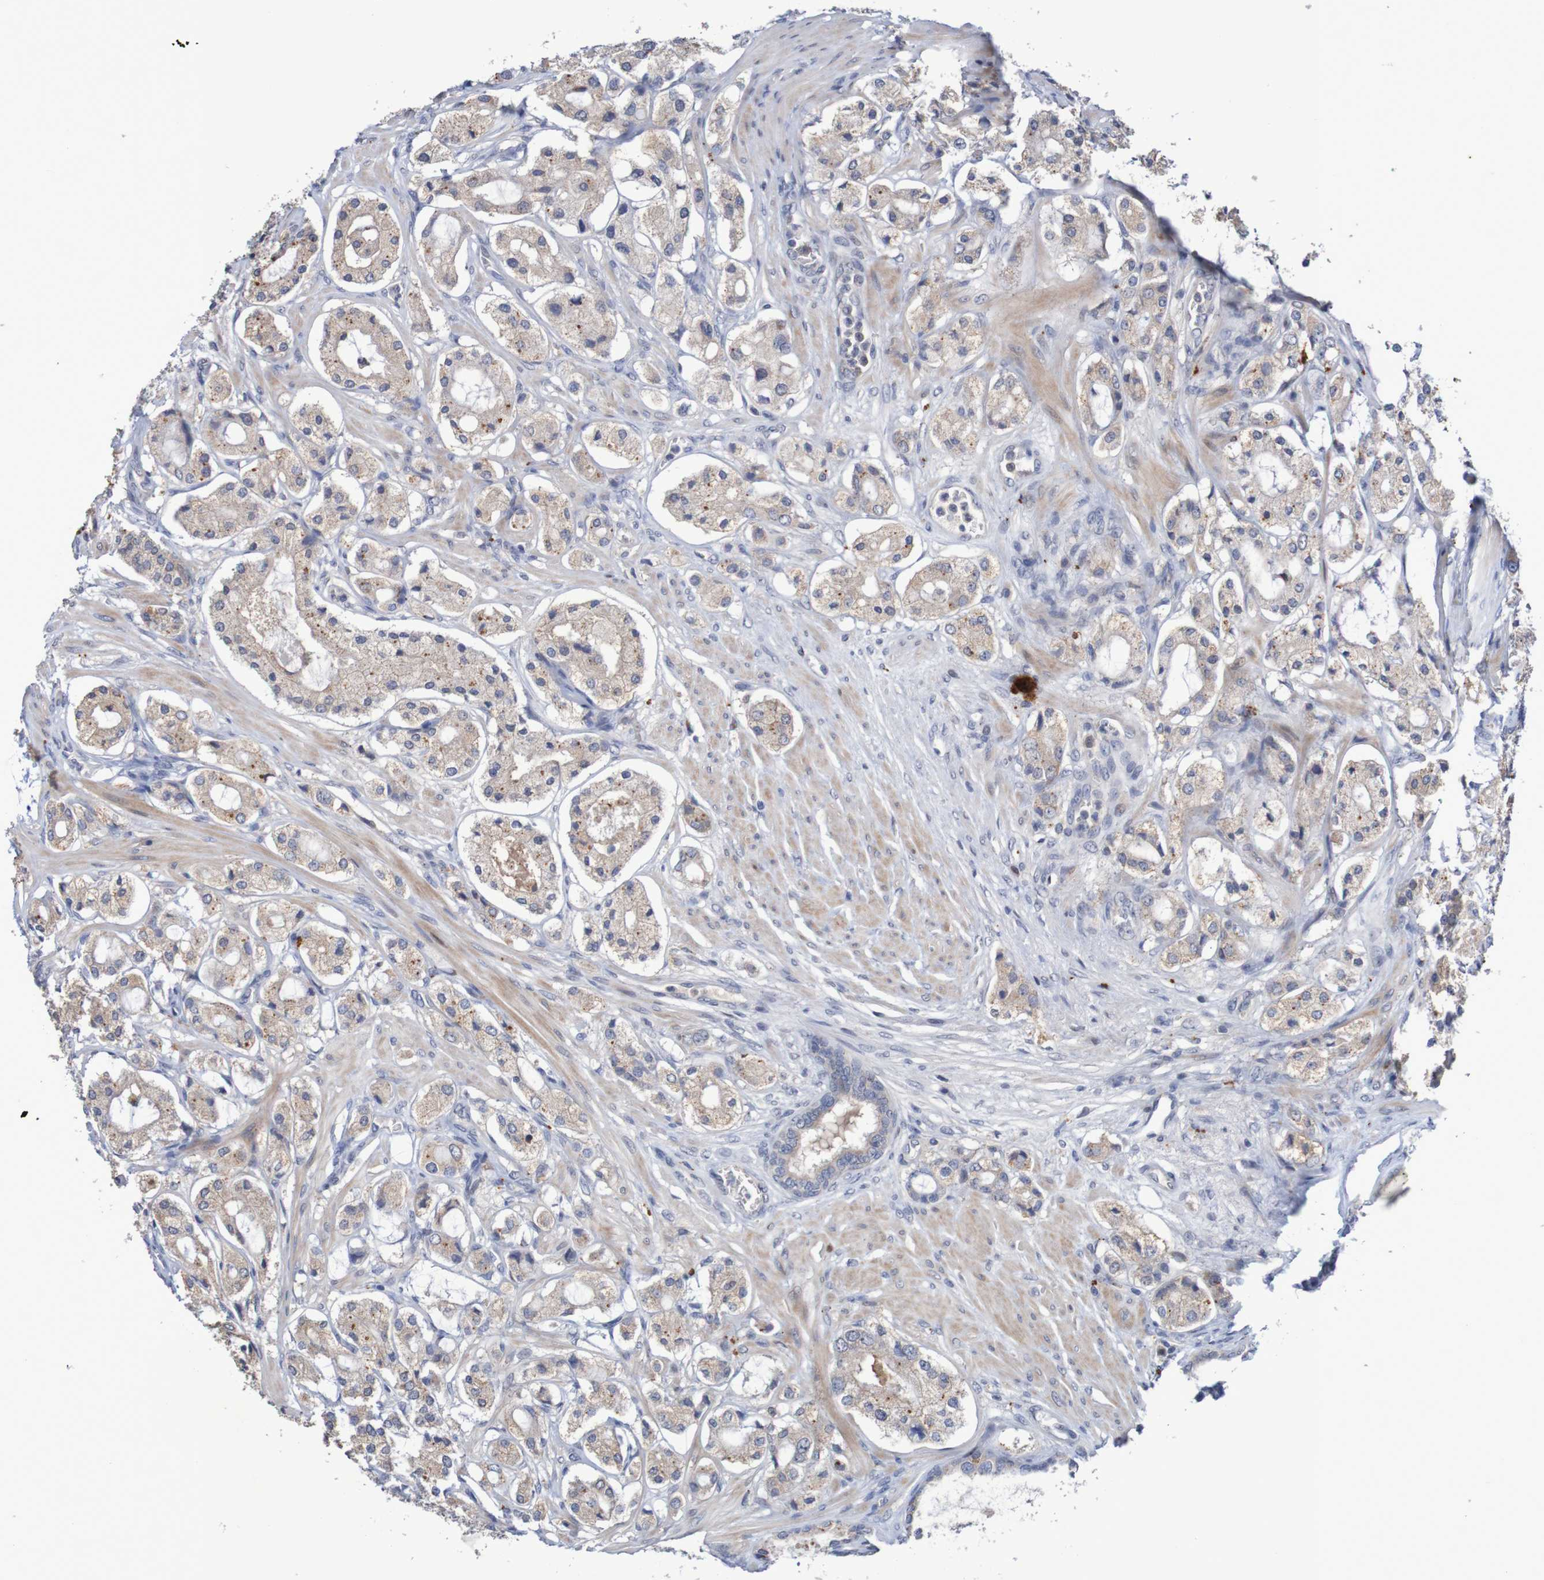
{"staining": {"intensity": "negative", "quantity": "none", "location": "none"}, "tissue": "prostate cancer", "cell_type": "Tumor cells", "image_type": "cancer", "snomed": [{"axis": "morphology", "description": "Adenocarcinoma, High grade"}, {"axis": "topography", "description": "Prostate"}], "caption": "IHC of prostate cancer (high-grade adenocarcinoma) displays no expression in tumor cells.", "gene": "FBP2", "patient": {"sex": "male", "age": 65}}